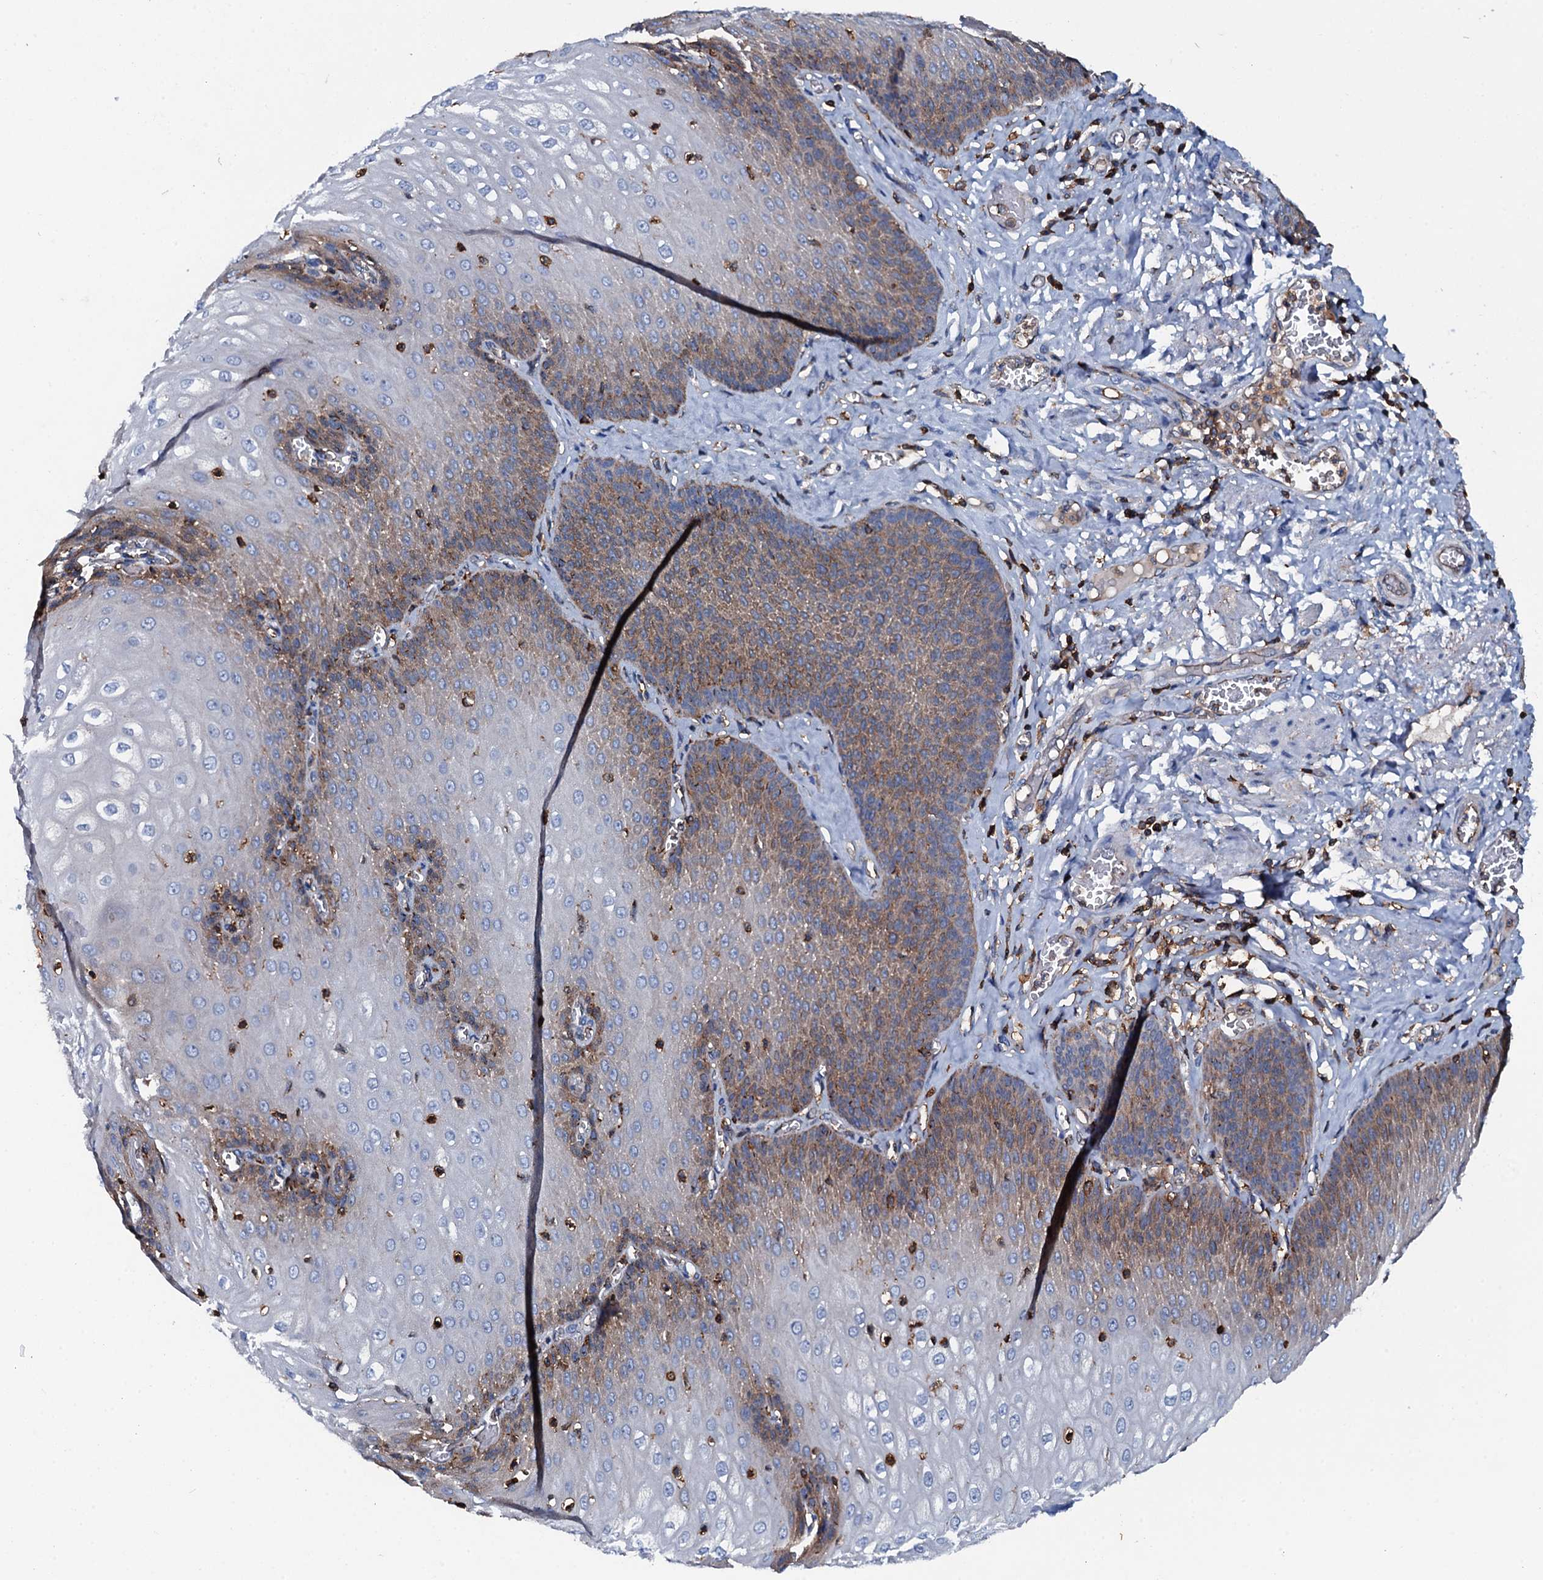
{"staining": {"intensity": "weak", "quantity": "25%-75%", "location": "cytoplasmic/membranous"}, "tissue": "esophagus", "cell_type": "Squamous epithelial cells", "image_type": "normal", "snomed": [{"axis": "morphology", "description": "Normal tissue, NOS"}, {"axis": "topography", "description": "Esophagus"}], "caption": "Immunohistochemical staining of benign esophagus shows 25%-75% levels of weak cytoplasmic/membranous protein expression in about 25%-75% of squamous epithelial cells. (DAB (3,3'-diaminobenzidine) IHC with brightfield microscopy, high magnification).", "gene": "MS4A4E", "patient": {"sex": "male", "age": 60}}